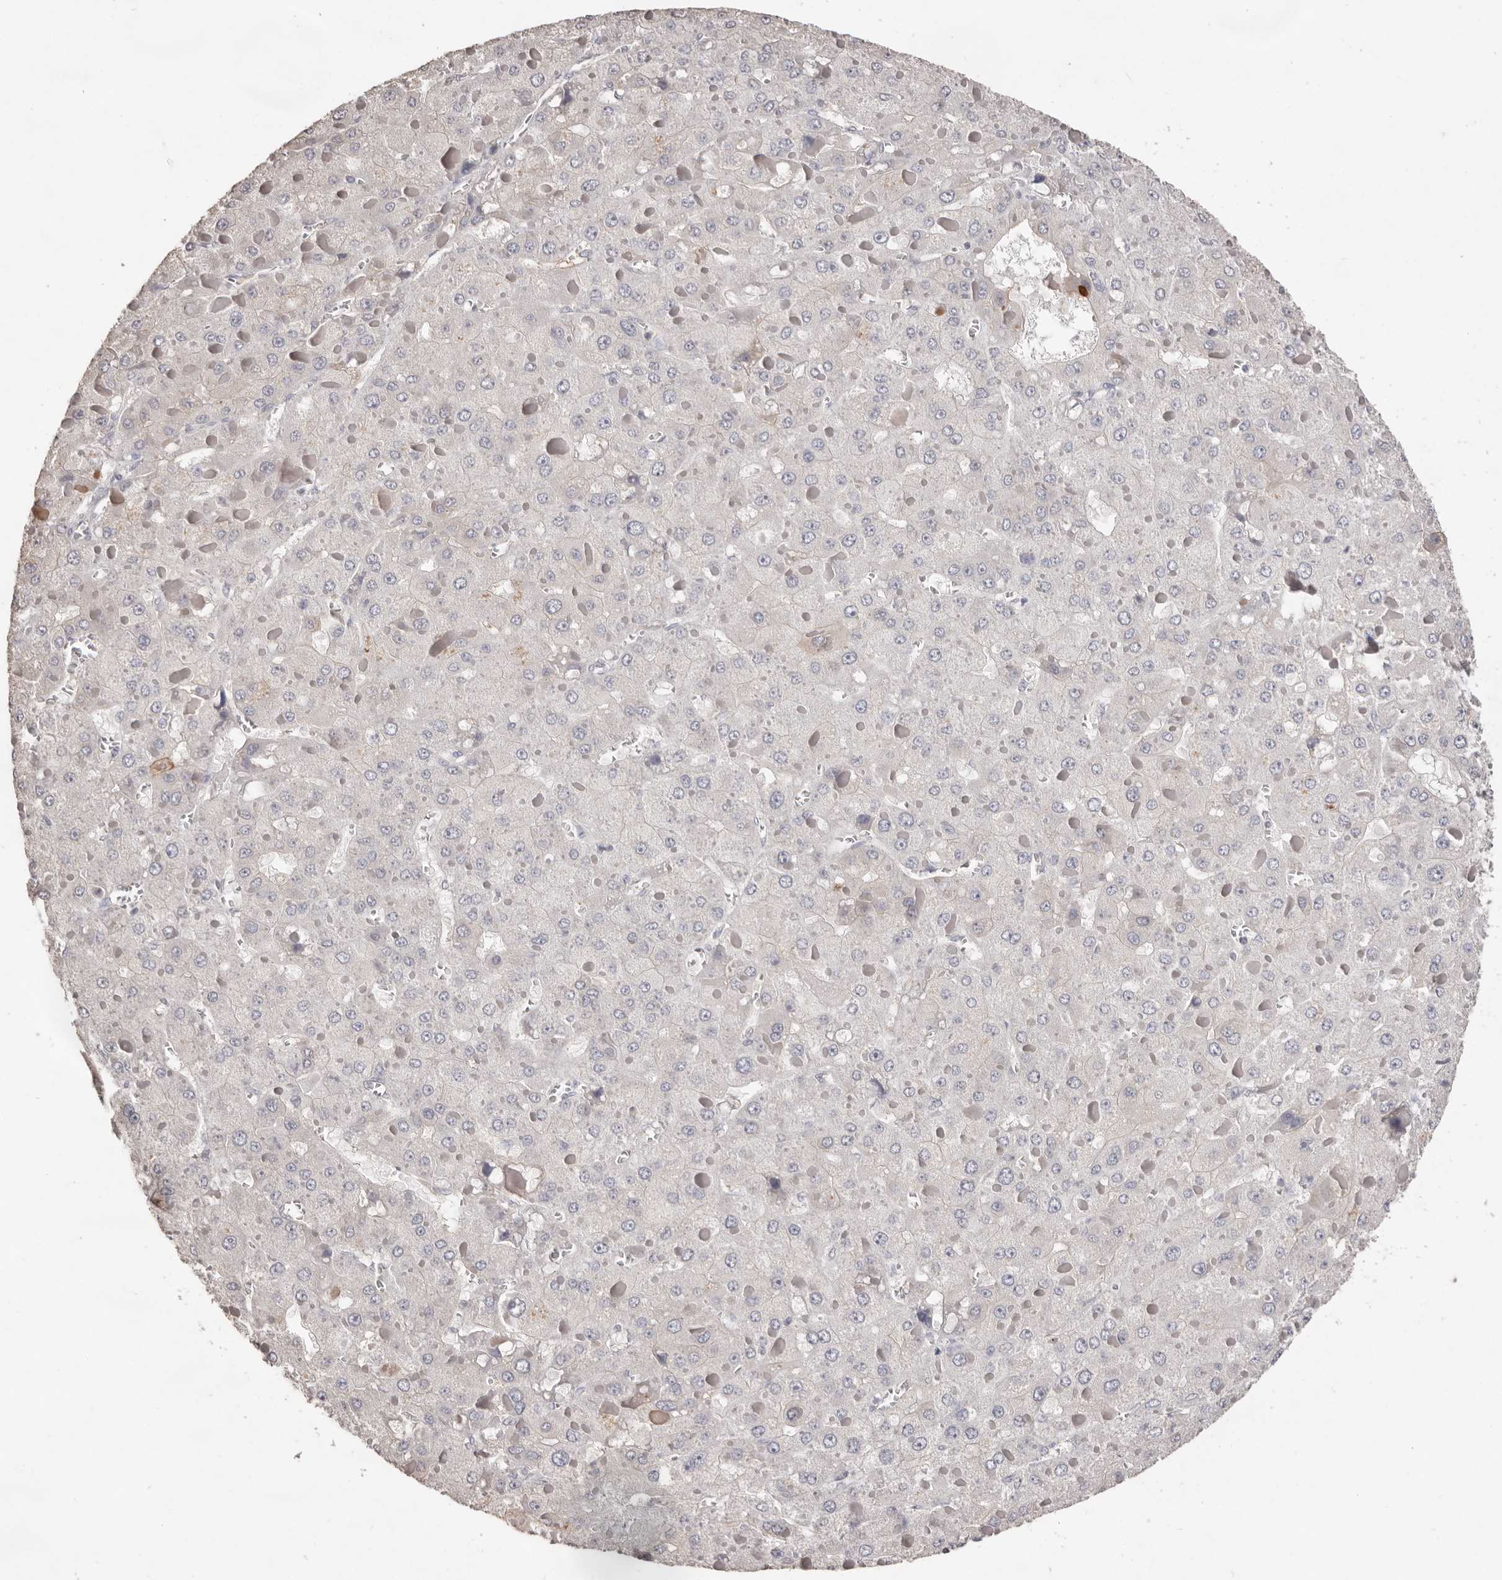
{"staining": {"intensity": "negative", "quantity": "none", "location": "none"}, "tissue": "liver cancer", "cell_type": "Tumor cells", "image_type": "cancer", "snomed": [{"axis": "morphology", "description": "Carcinoma, Hepatocellular, NOS"}, {"axis": "topography", "description": "Liver"}], "caption": "Tumor cells are negative for protein expression in human liver hepatocellular carcinoma.", "gene": "ZYG11B", "patient": {"sex": "female", "age": 73}}